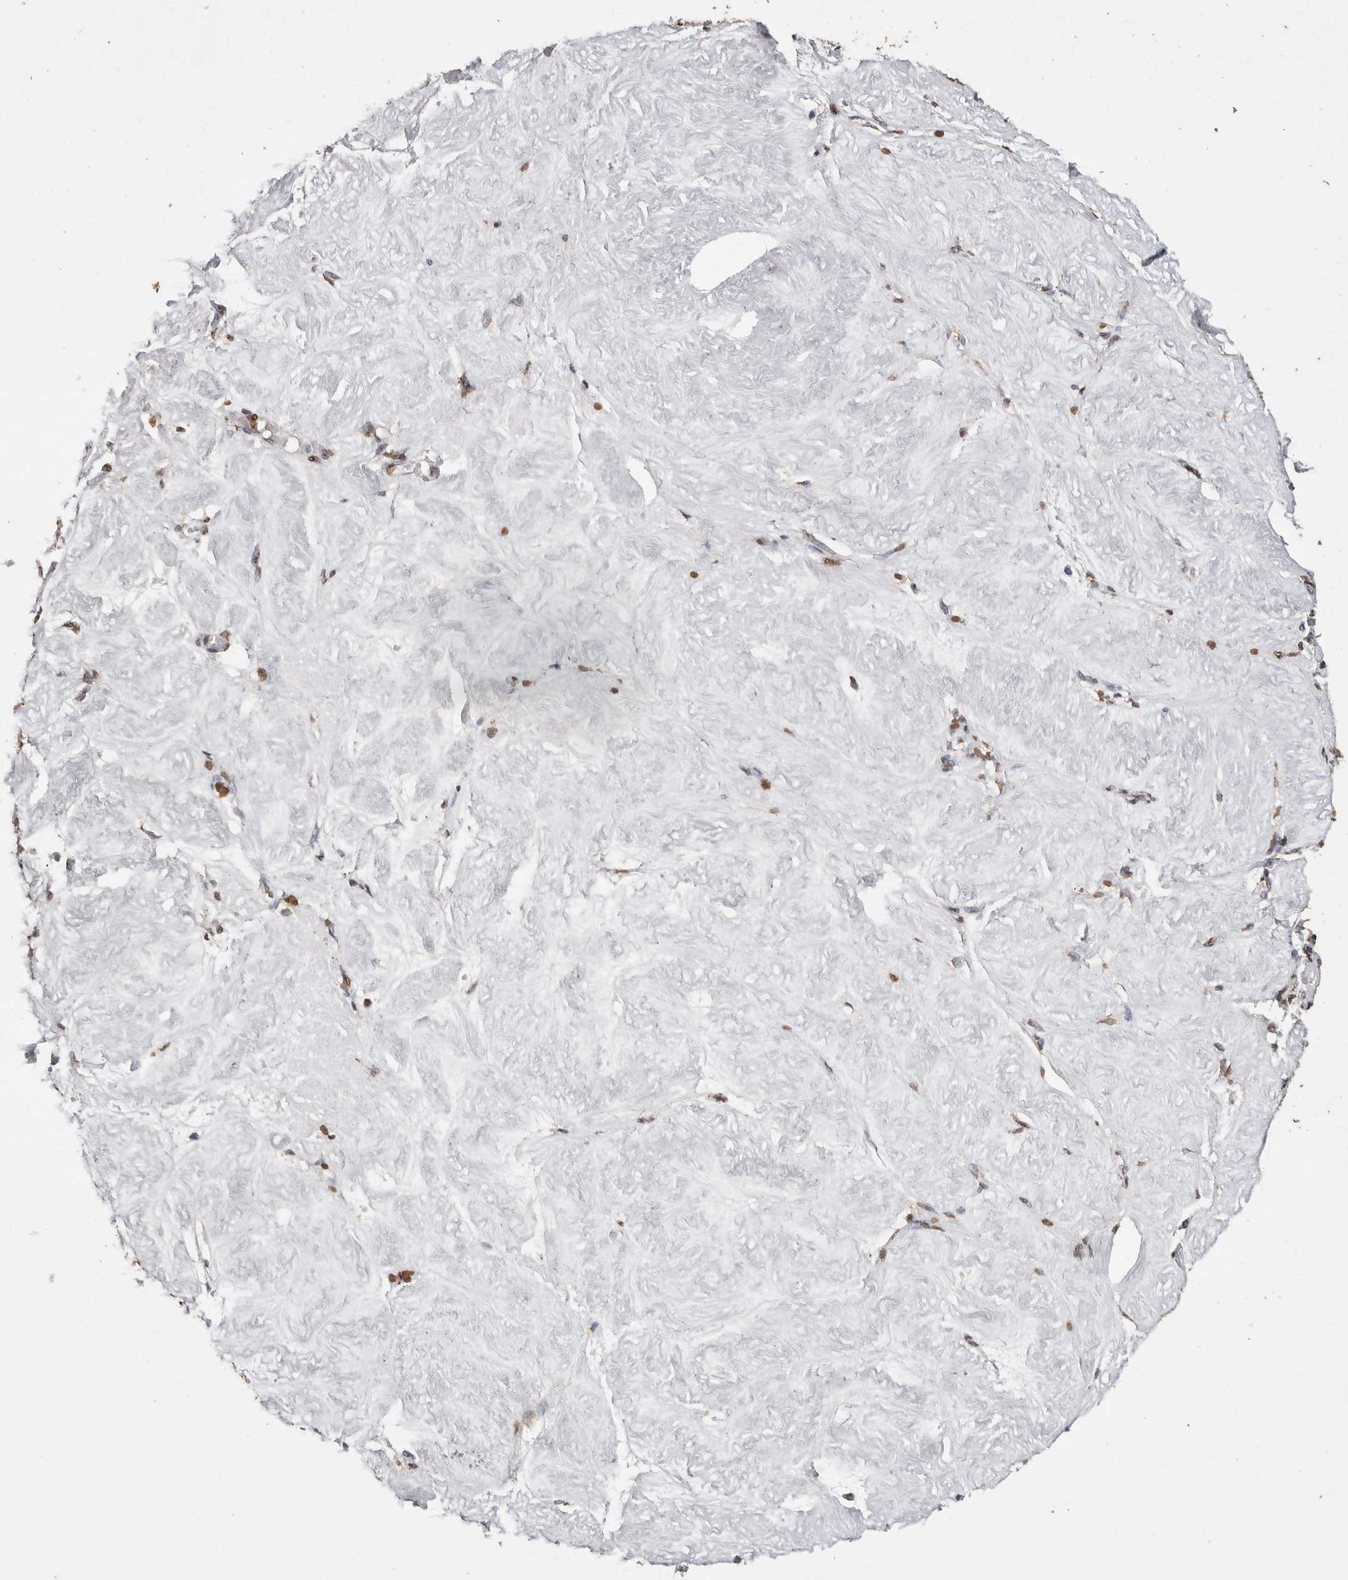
{"staining": {"intensity": "moderate", "quantity": ">75%", "location": "nuclear"}, "tissue": "adipose tissue", "cell_type": "Adipocytes", "image_type": "normal", "snomed": [{"axis": "morphology", "description": "Normal tissue, NOS"}, {"axis": "topography", "description": "Vascular tissue"}, {"axis": "topography", "description": "Fallopian tube"}, {"axis": "topography", "description": "Ovary"}], "caption": "Immunohistochemical staining of benign human adipose tissue displays medium levels of moderate nuclear staining in approximately >75% of adipocytes.", "gene": "NTHL1", "patient": {"sex": "female", "age": 67}}